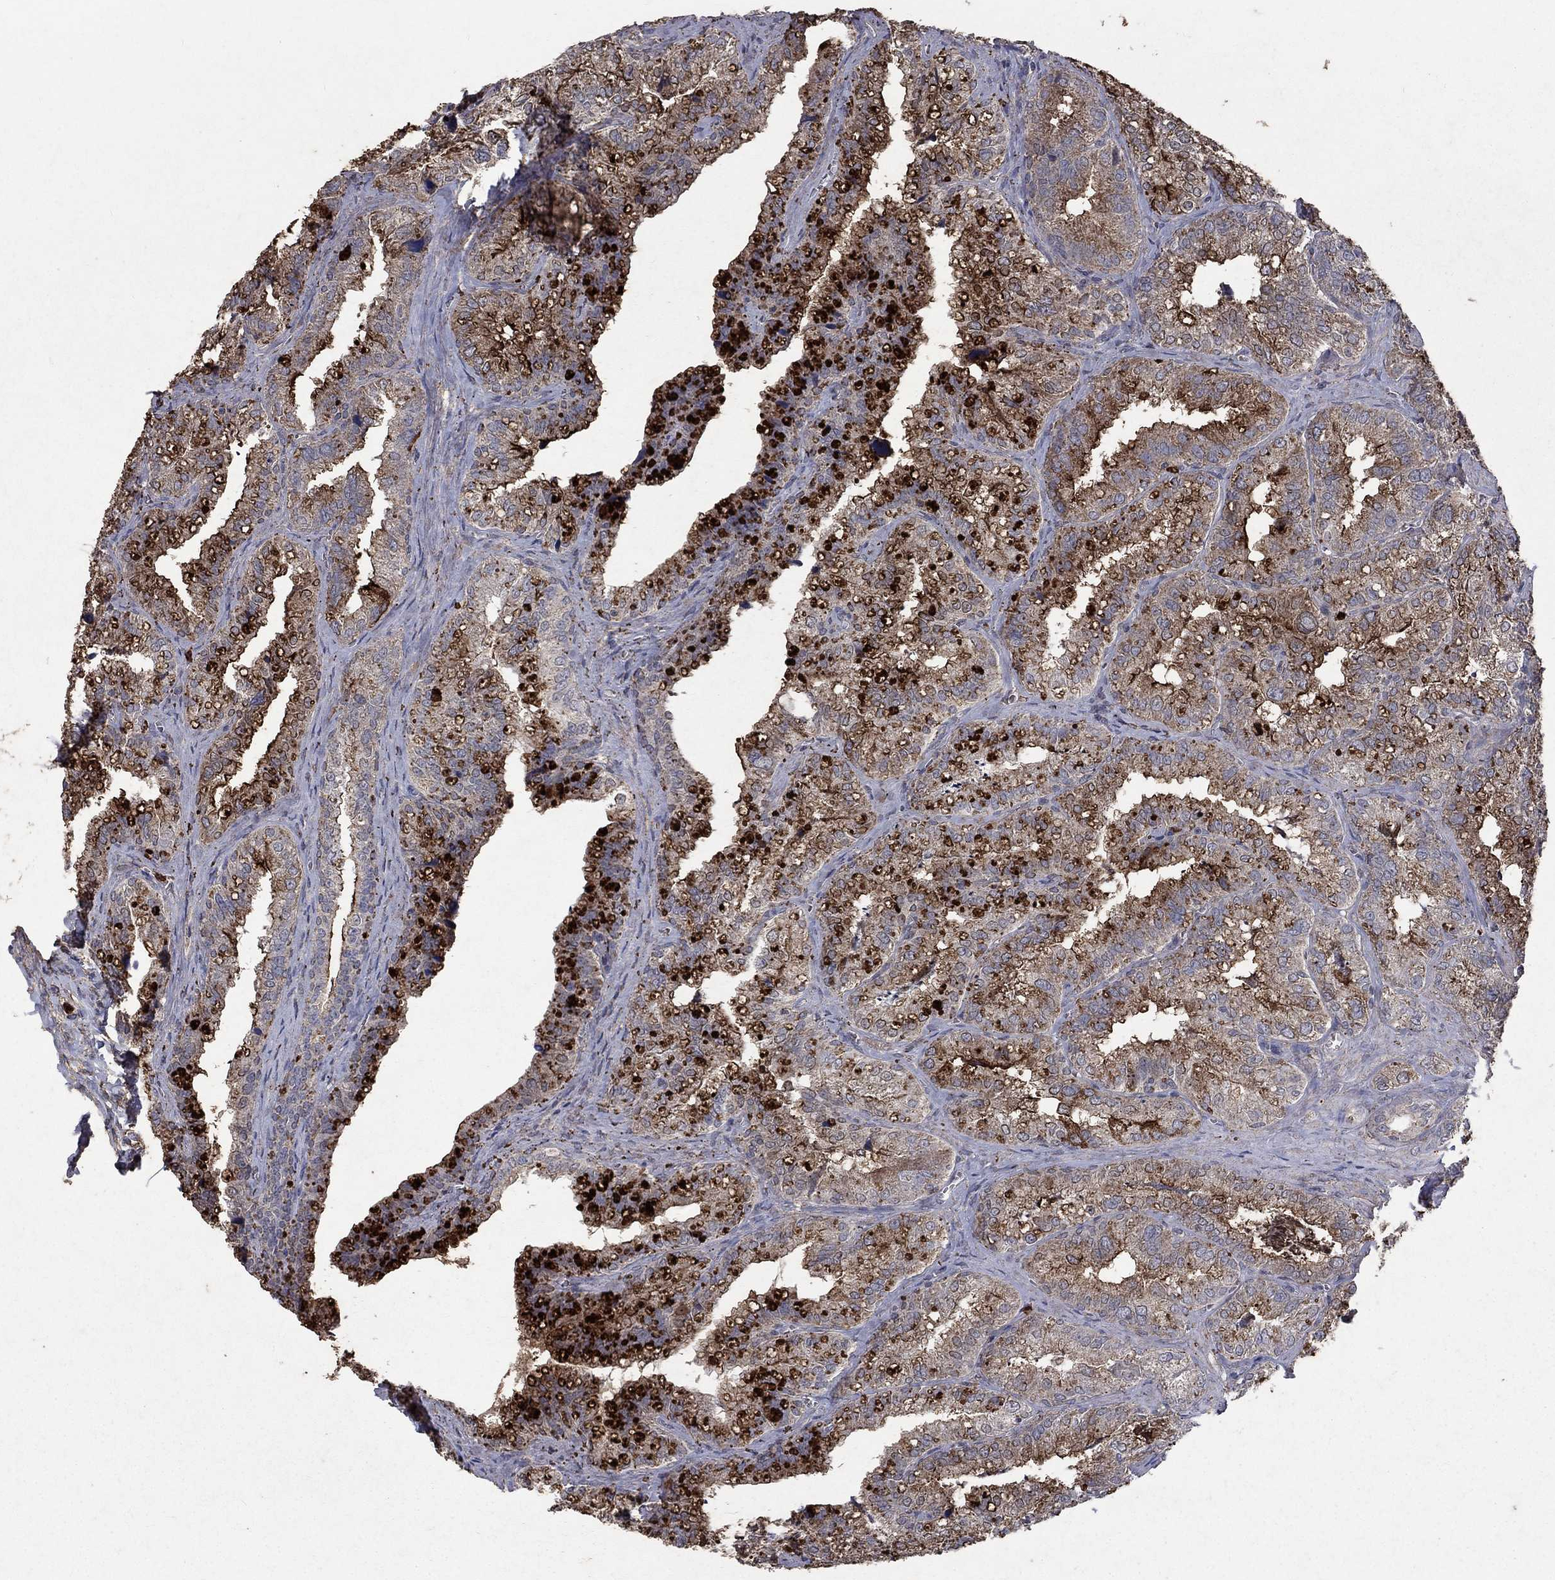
{"staining": {"intensity": "strong", "quantity": "25%-75%", "location": "cytoplasmic/membranous"}, "tissue": "seminal vesicle", "cell_type": "Glandular cells", "image_type": "normal", "snomed": [{"axis": "morphology", "description": "Normal tissue, NOS"}, {"axis": "topography", "description": "Seminal veicle"}], "caption": "Seminal vesicle stained with a protein marker reveals strong staining in glandular cells.", "gene": "CD24", "patient": {"sex": "male", "age": 57}}